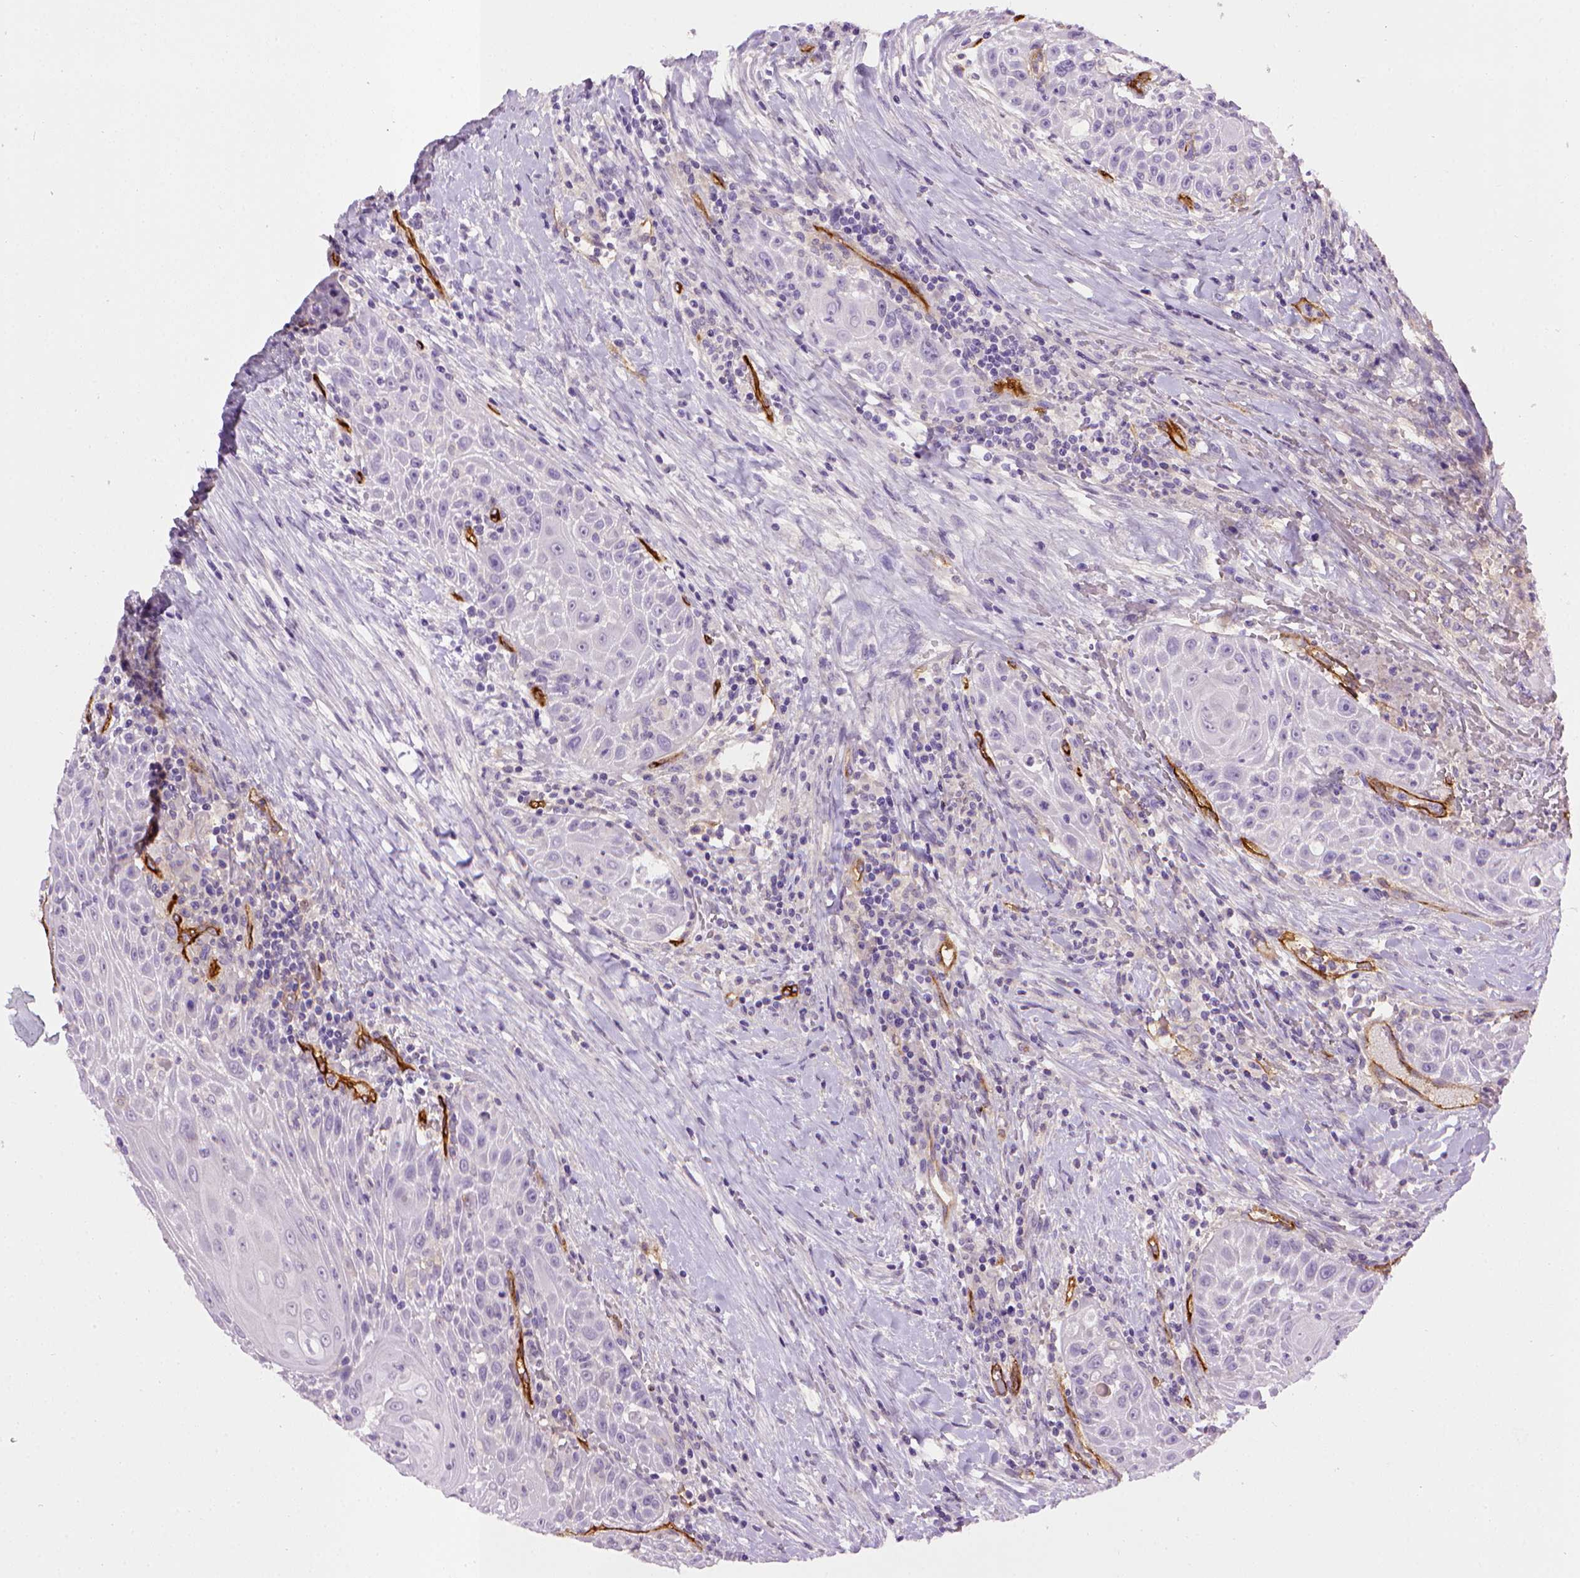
{"staining": {"intensity": "negative", "quantity": "none", "location": "none"}, "tissue": "head and neck cancer", "cell_type": "Tumor cells", "image_type": "cancer", "snomed": [{"axis": "morphology", "description": "Squamous cell carcinoma, NOS"}, {"axis": "topography", "description": "Head-Neck"}], "caption": "Tumor cells show no significant positivity in head and neck cancer (squamous cell carcinoma). The staining is performed using DAB (3,3'-diaminobenzidine) brown chromogen with nuclei counter-stained in using hematoxylin.", "gene": "ENG", "patient": {"sex": "male", "age": 69}}